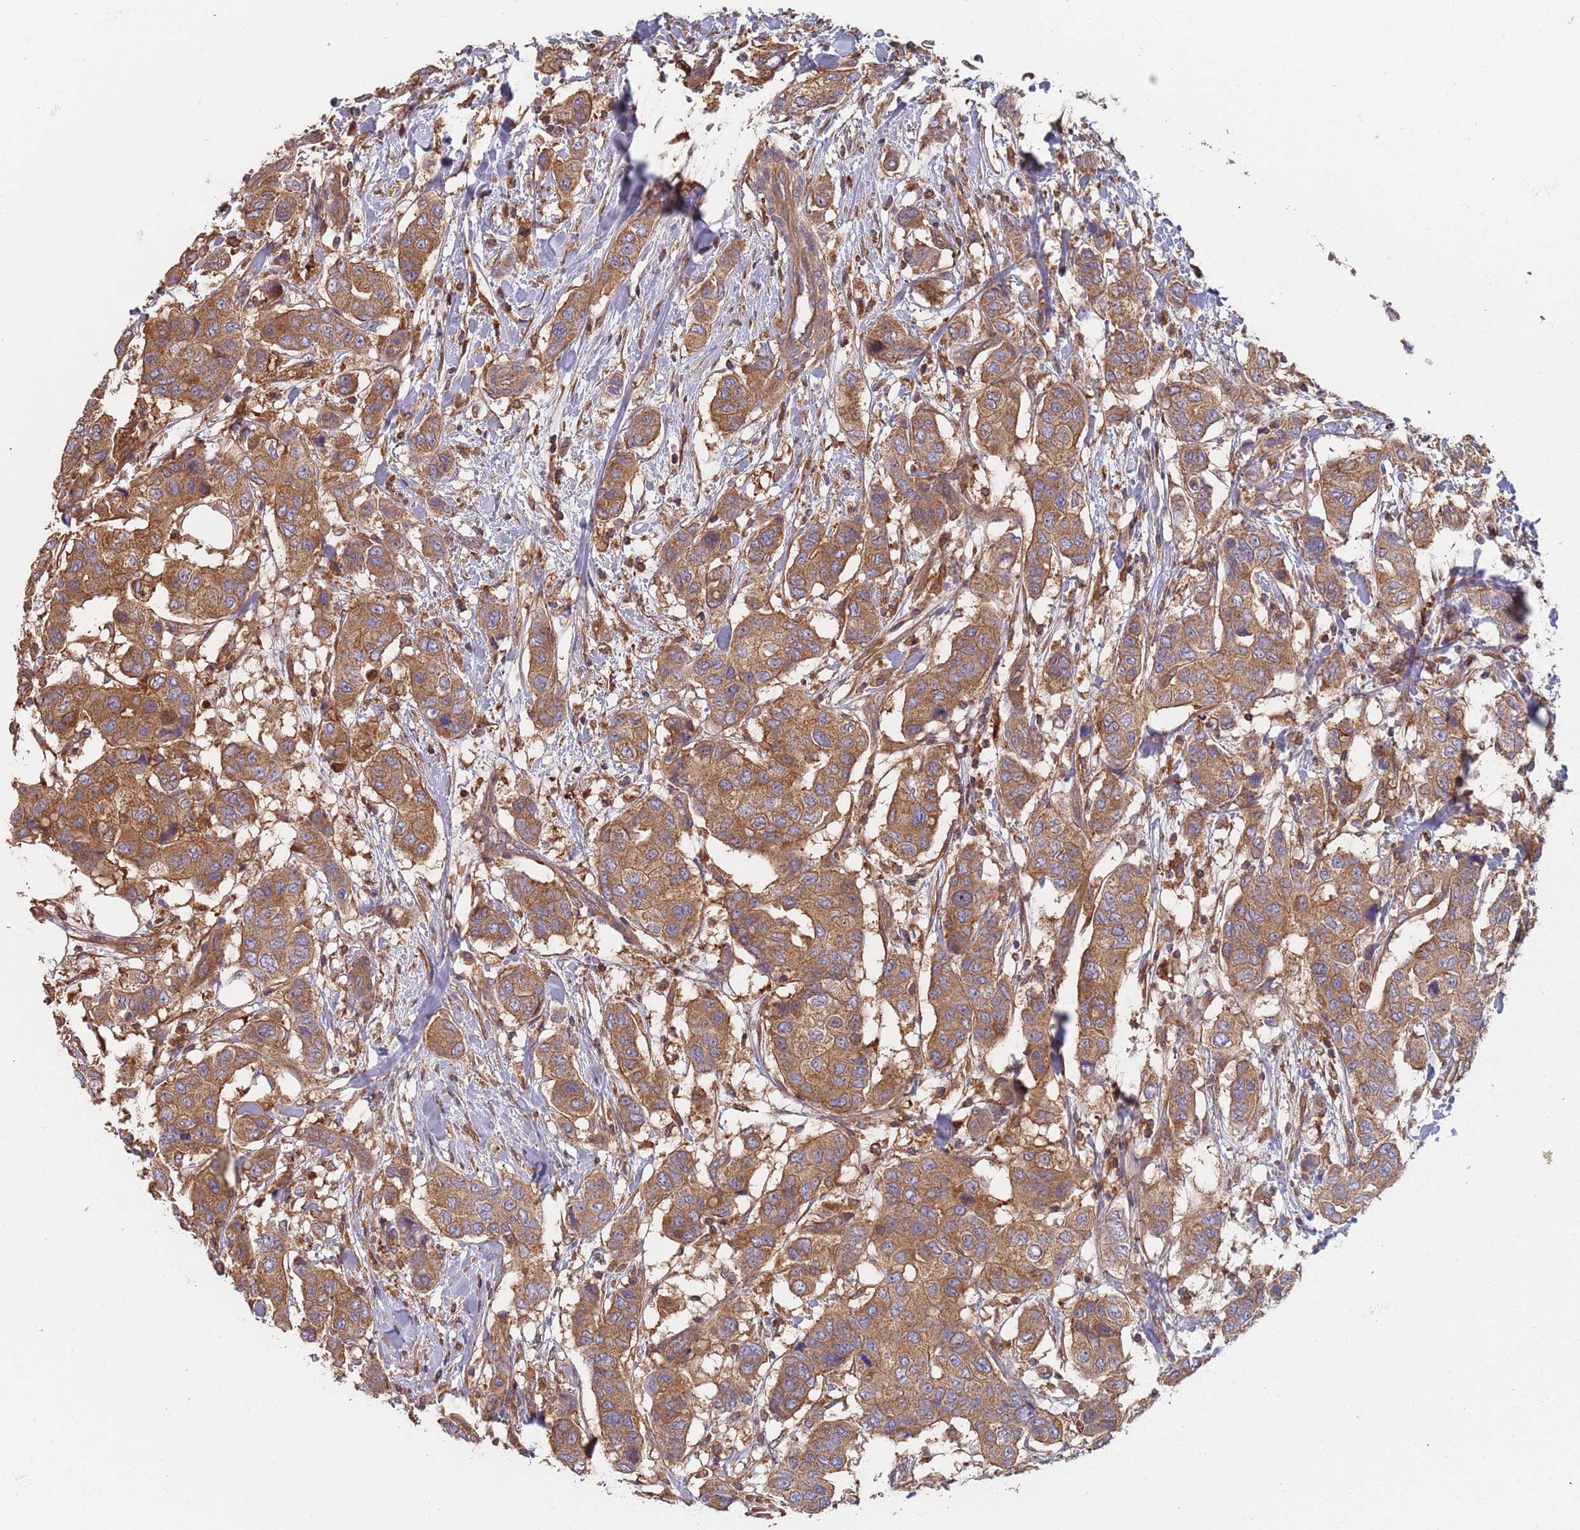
{"staining": {"intensity": "moderate", "quantity": ">75%", "location": "cytoplasmic/membranous"}, "tissue": "breast cancer", "cell_type": "Tumor cells", "image_type": "cancer", "snomed": [{"axis": "morphology", "description": "Lobular carcinoma"}, {"axis": "topography", "description": "Breast"}], "caption": "A histopathology image of human breast lobular carcinoma stained for a protein reveals moderate cytoplasmic/membranous brown staining in tumor cells. The staining was performed using DAB to visualize the protein expression in brown, while the nuclei were stained in blue with hematoxylin (Magnification: 20x).", "gene": "GDI2", "patient": {"sex": "female", "age": 51}}